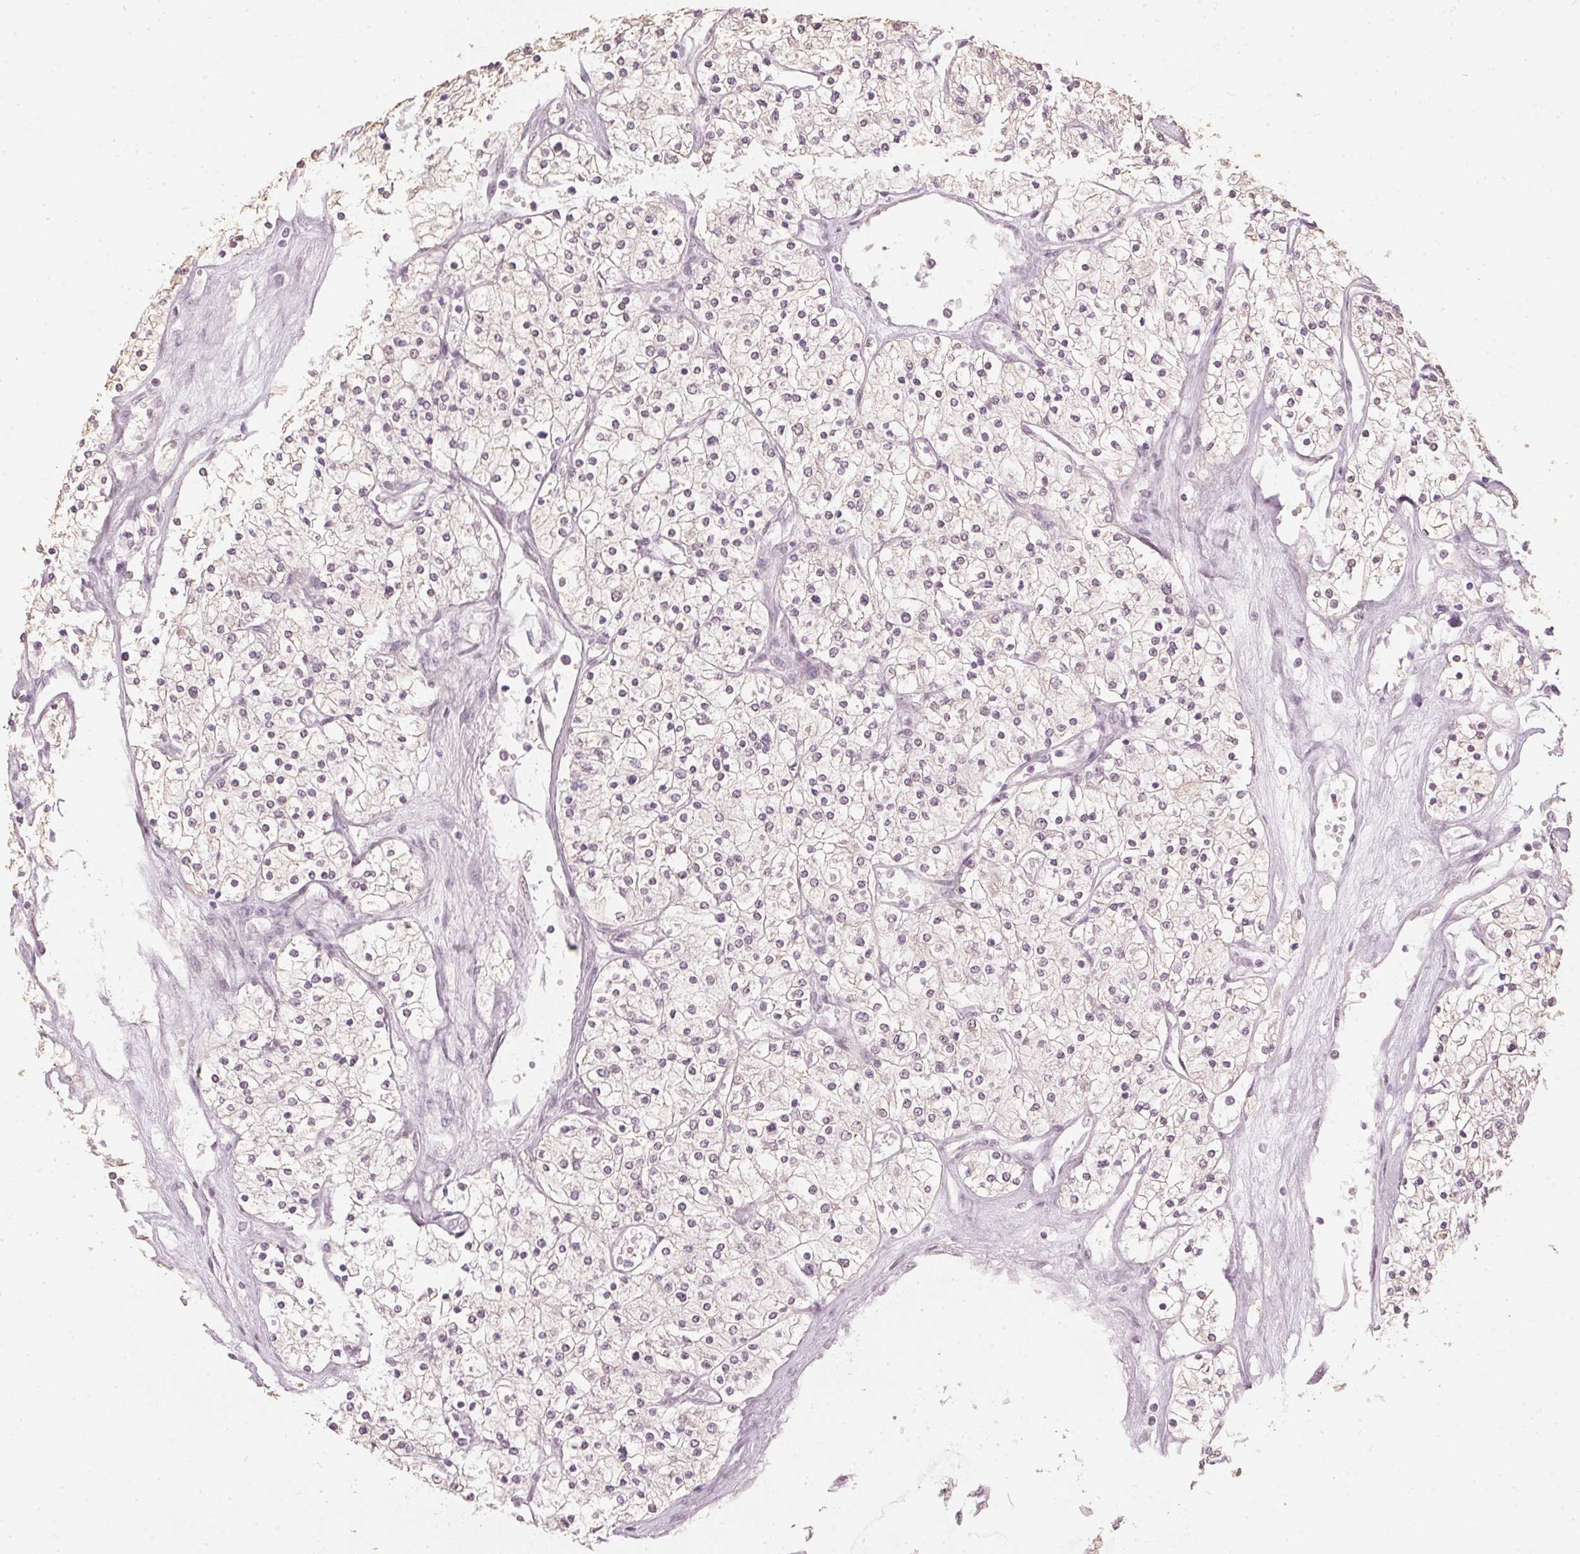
{"staining": {"intensity": "negative", "quantity": "none", "location": "none"}, "tissue": "renal cancer", "cell_type": "Tumor cells", "image_type": "cancer", "snomed": [{"axis": "morphology", "description": "Adenocarcinoma, NOS"}, {"axis": "topography", "description": "Kidney"}], "caption": "This is an immunohistochemistry (IHC) image of human renal adenocarcinoma. There is no expression in tumor cells.", "gene": "SLC39A3", "patient": {"sex": "male", "age": 80}}